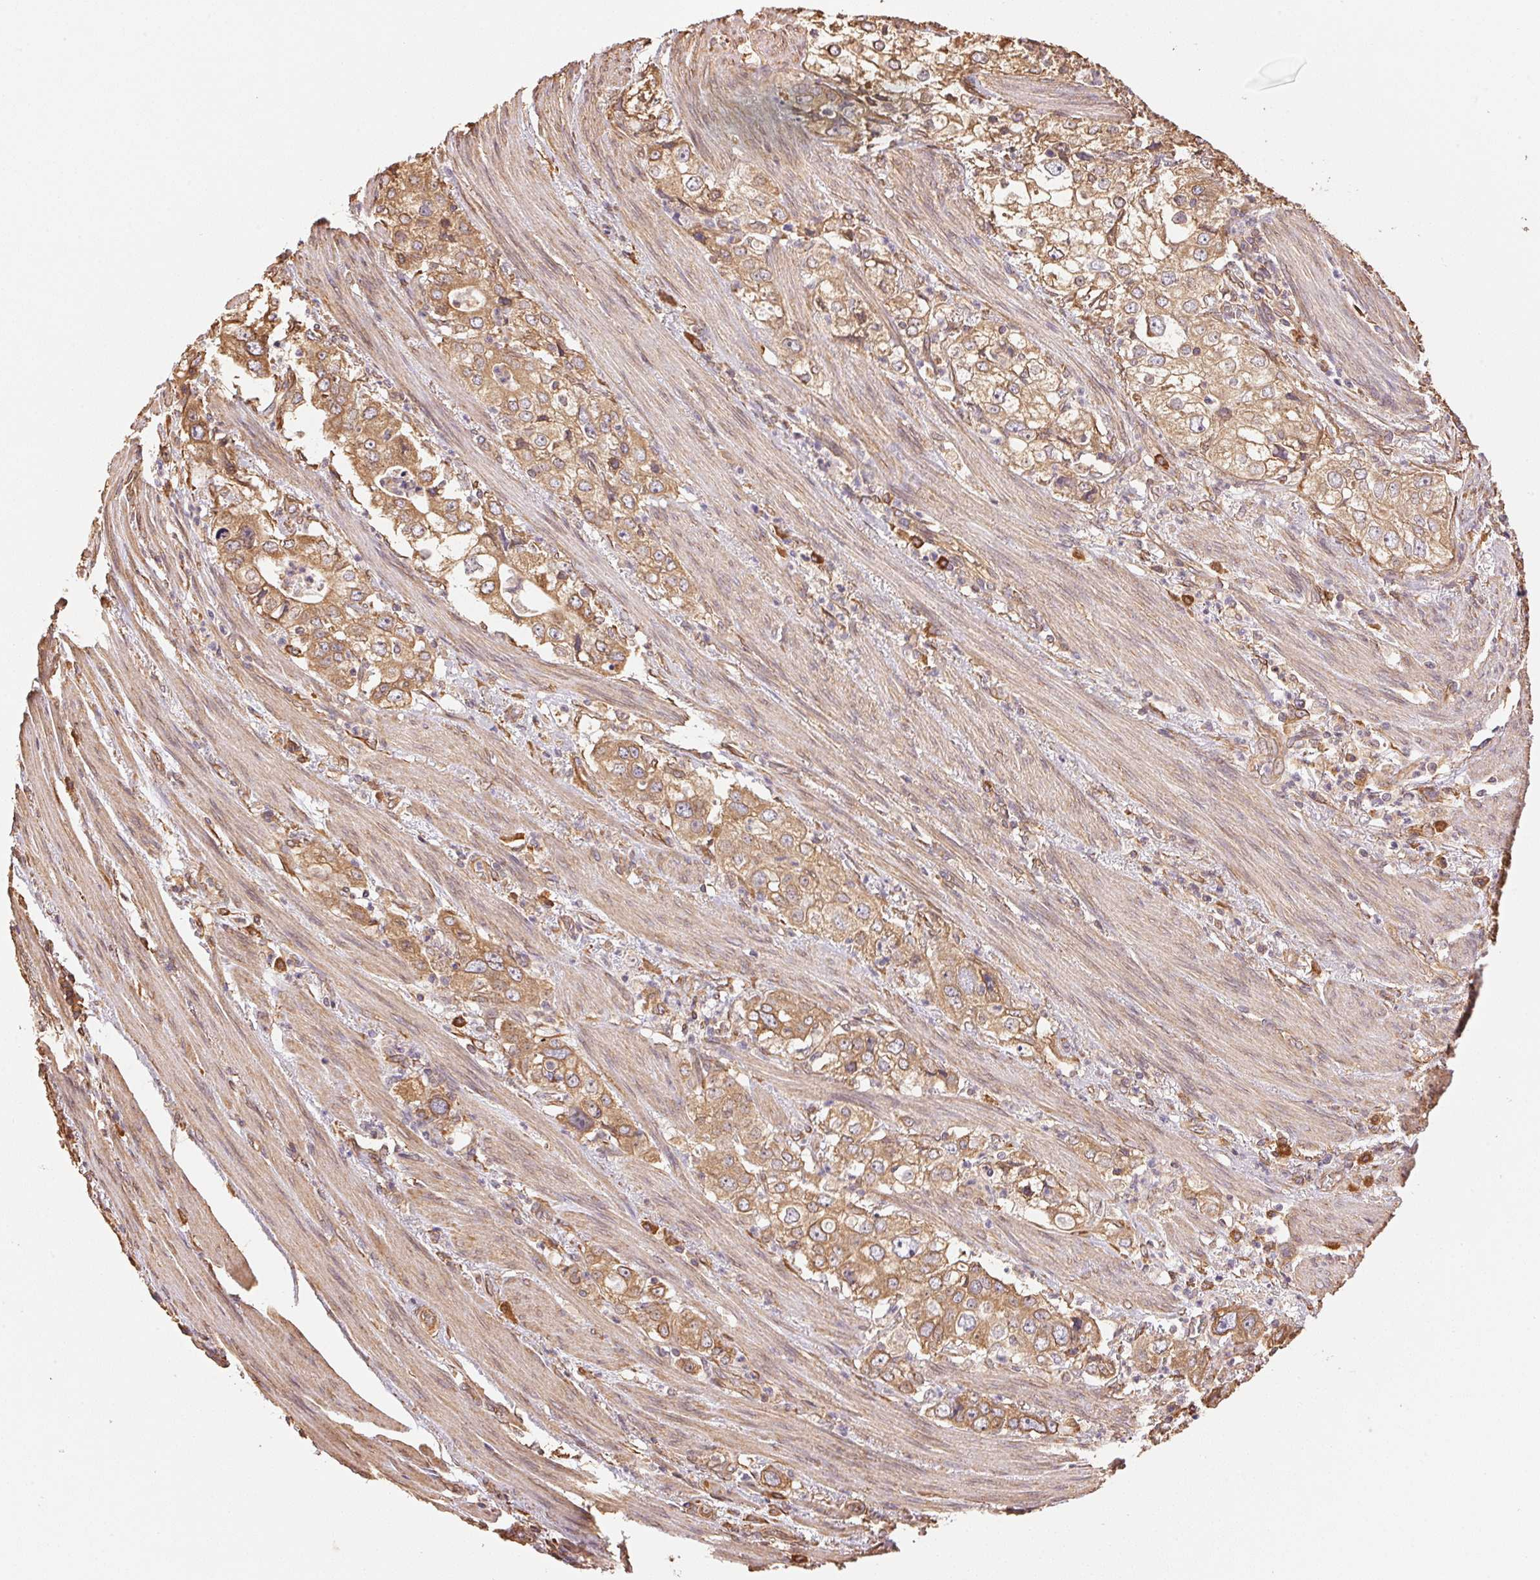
{"staining": {"intensity": "moderate", "quantity": ">75%", "location": "cytoplasmic/membranous"}, "tissue": "stomach cancer", "cell_type": "Tumor cells", "image_type": "cancer", "snomed": [{"axis": "morphology", "description": "Adenocarcinoma, NOS"}, {"axis": "topography", "description": "Stomach, upper"}], "caption": "Immunohistochemical staining of human stomach cancer (adenocarcinoma) shows medium levels of moderate cytoplasmic/membranous staining in approximately >75% of tumor cells. (IHC, brightfield microscopy, high magnification).", "gene": "C6orf163", "patient": {"sex": "male", "age": 75}}